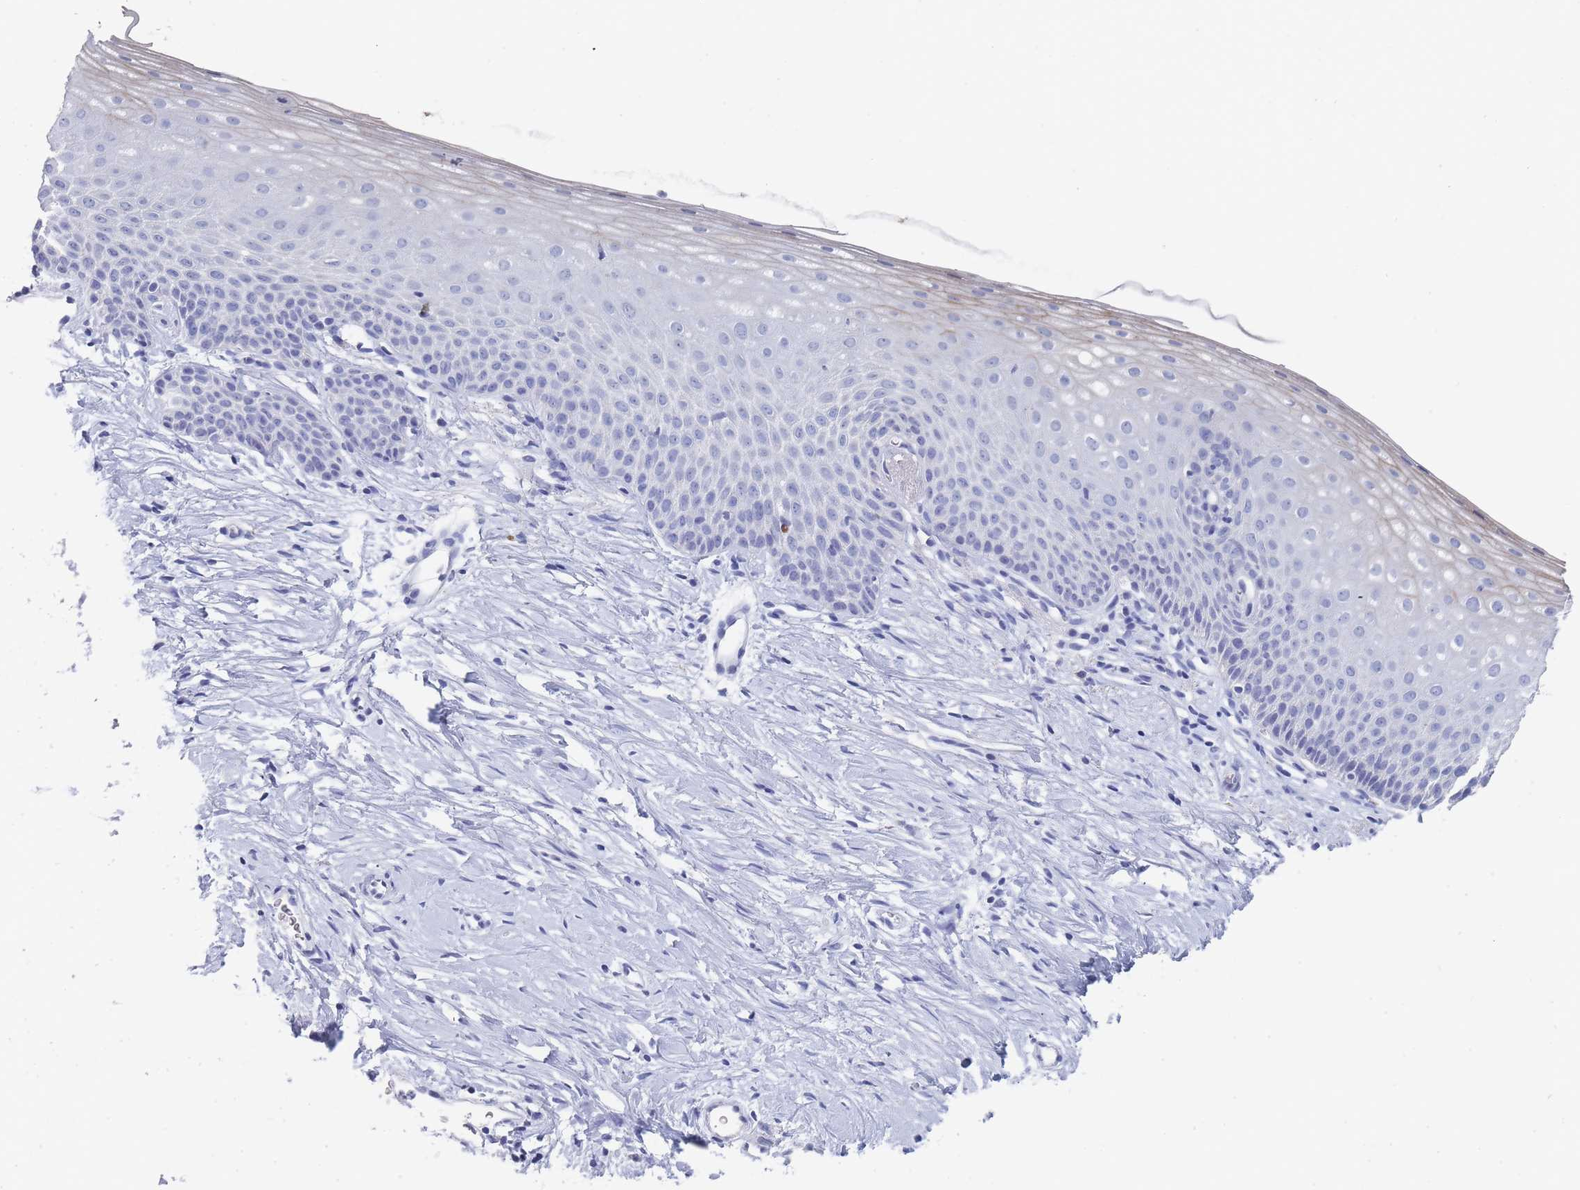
{"staining": {"intensity": "negative", "quantity": "none", "location": "none"}, "tissue": "cervix", "cell_type": "Glandular cells", "image_type": "normal", "snomed": [{"axis": "morphology", "description": "Normal tissue, NOS"}, {"axis": "topography", "description": "Cervix"}], "caption": "Human cervix stained for a protein using immunohistochemistry (IHC) displays no staining in glandular cells.", "gene": "ACAD11", "patient": {"sex": "female", "age": 57}}